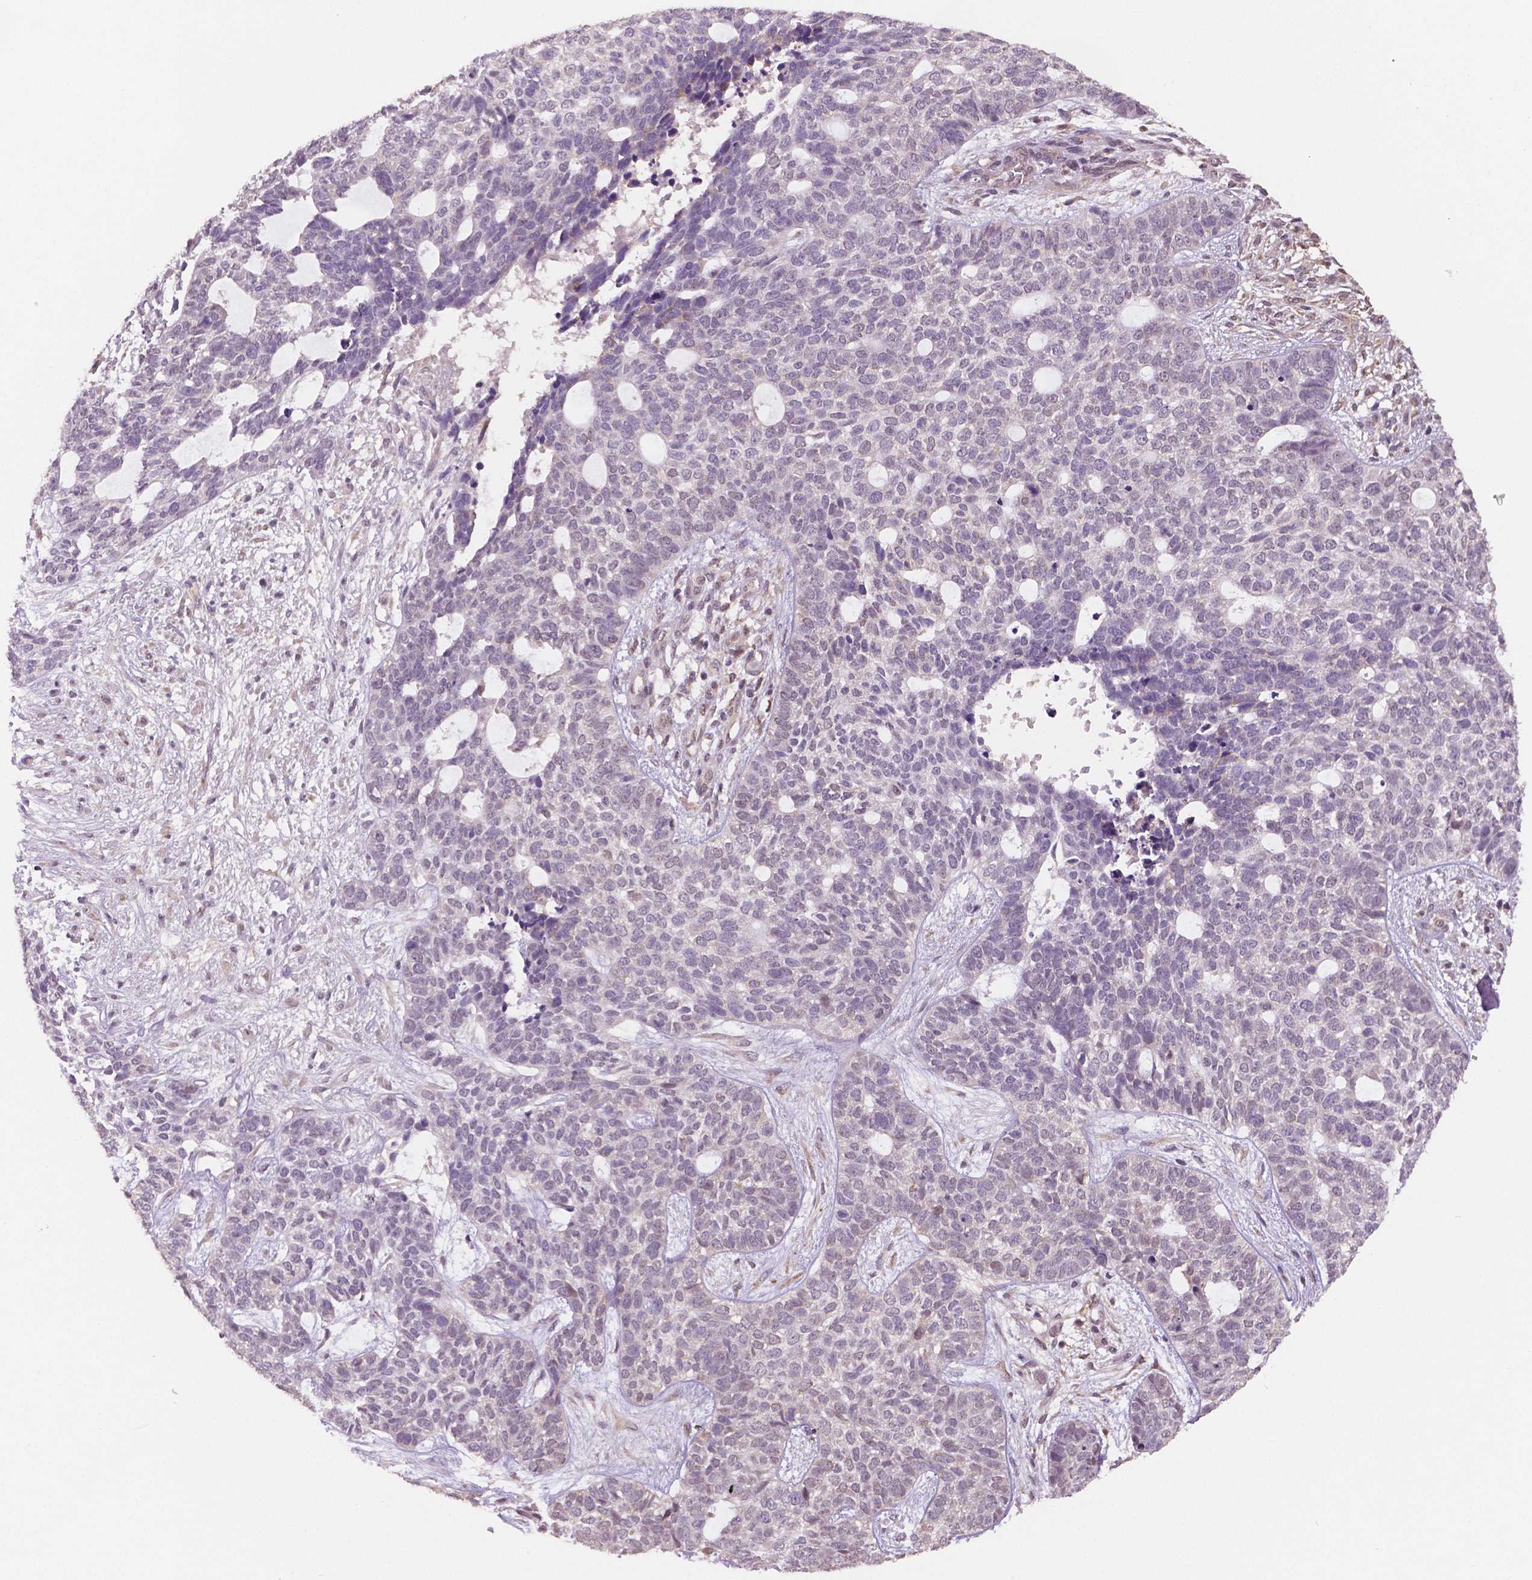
{"staining": {"intensity": "negative", "quantity": "none", "location": "none"}, "tissue": "skin cancer", "cell_type": "Tumor cells", "image_type": "cancer", "snomed": [{"axis": "morphology", "description": "Basal cell carcinoma"}, {"axis": "topography", "description": "Skin"}], "caption": "This is an immunohistochemistry (IHC) photomicrograph of human skin basal cell carcinoma. There is no expression in tumor cells.", "gene": "STAT3", "patient": {"sex": "female", "age": 69}}